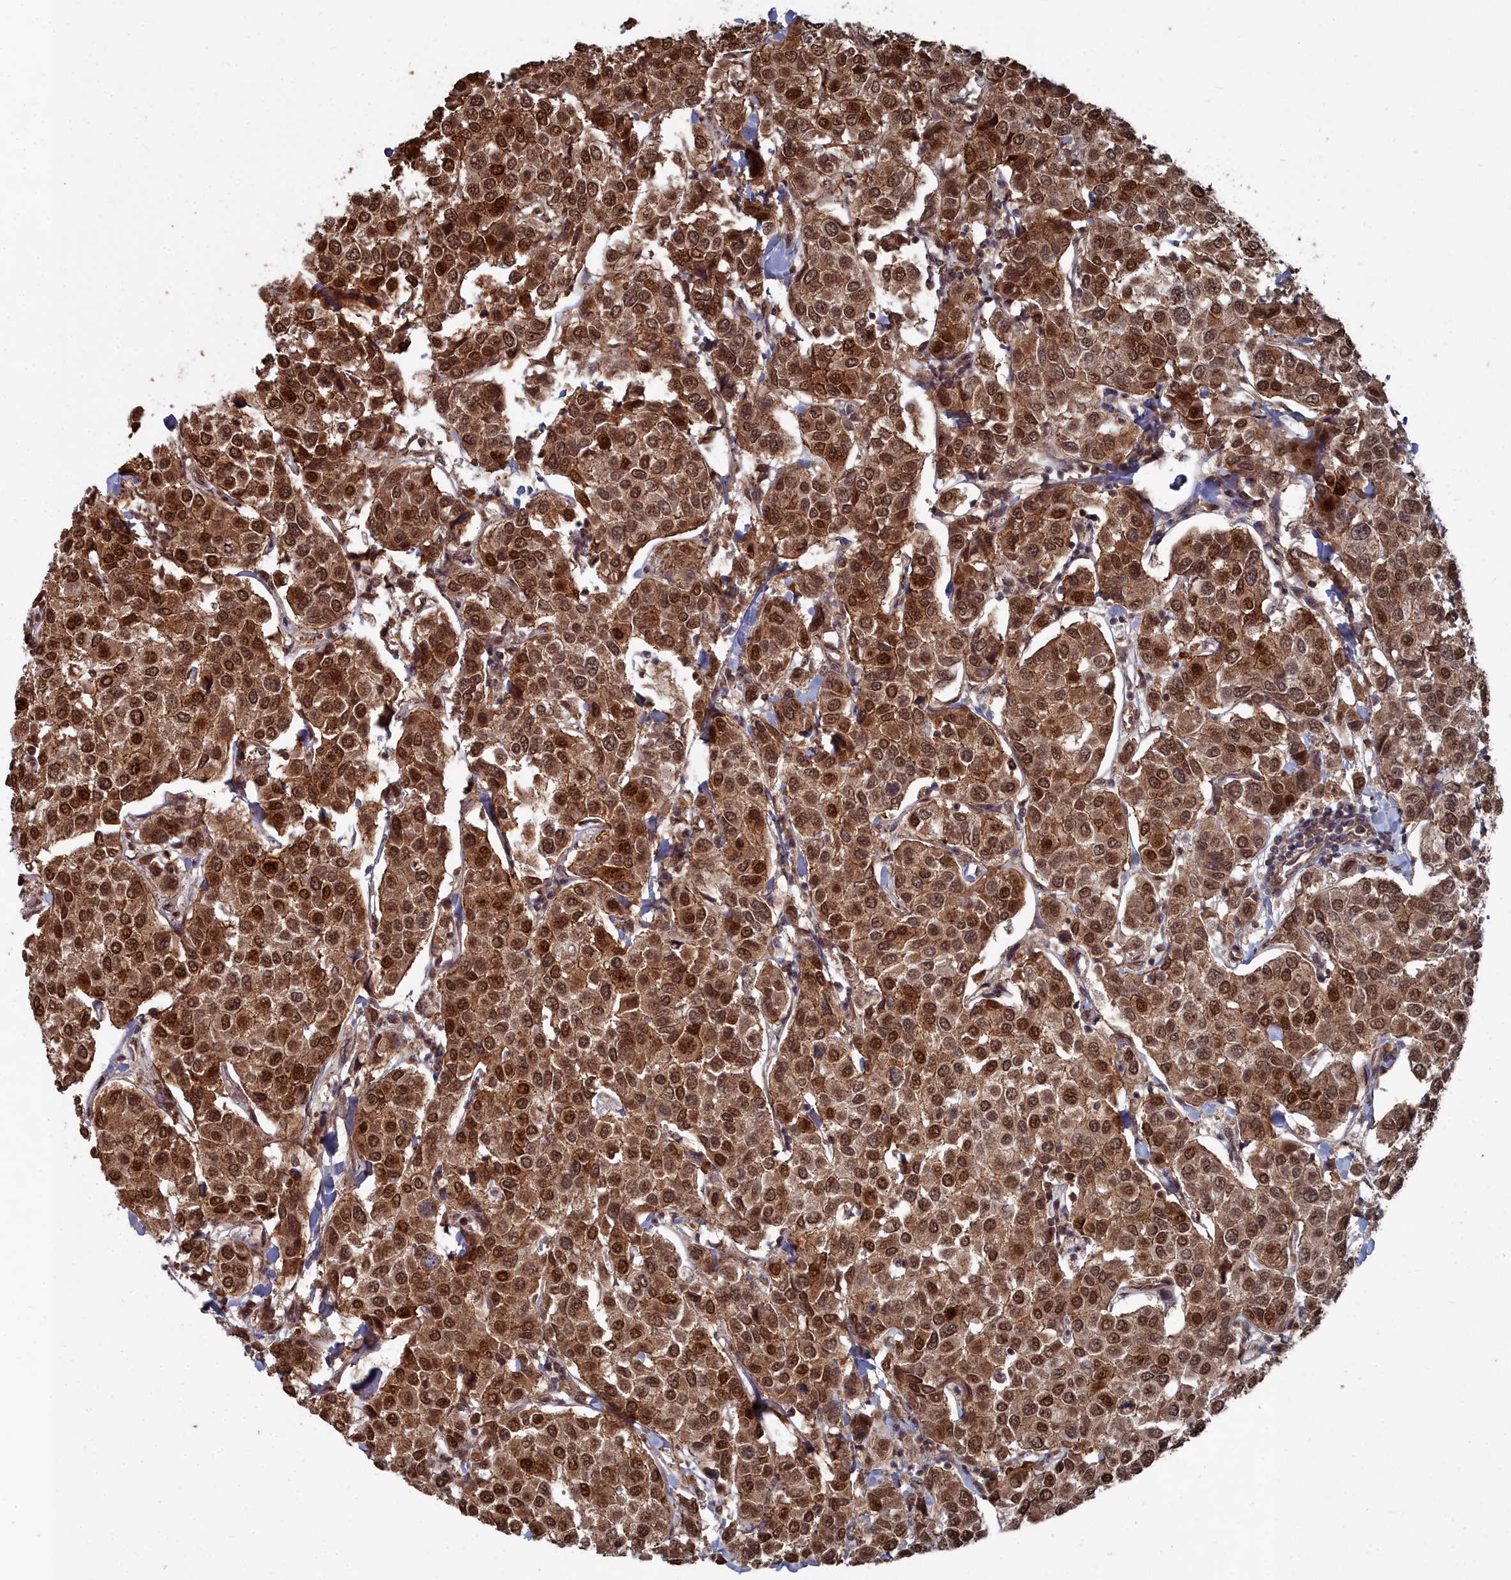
{"staining": {"intensity": "strong", "quantity": ">75%", "location": "cytoplasmic/membranous,nuclear"}, "tissue": "breast cancer", "cell_type": "Tumor cells", "image_type": "cancer", "snomed": [{"axis": "morphology", "description": "Duct carcinoma"}, {"axis": "topography", "description": "Breast"}], "caption": "Strong cytoplasmic/membranous and nuclear positivity for a protein is present in about >75% of tumor cells of breast cancer using immunohistochemistry (IHC).", "gene": "CCNP", "patient": {"sex": "female", "age": 55}}